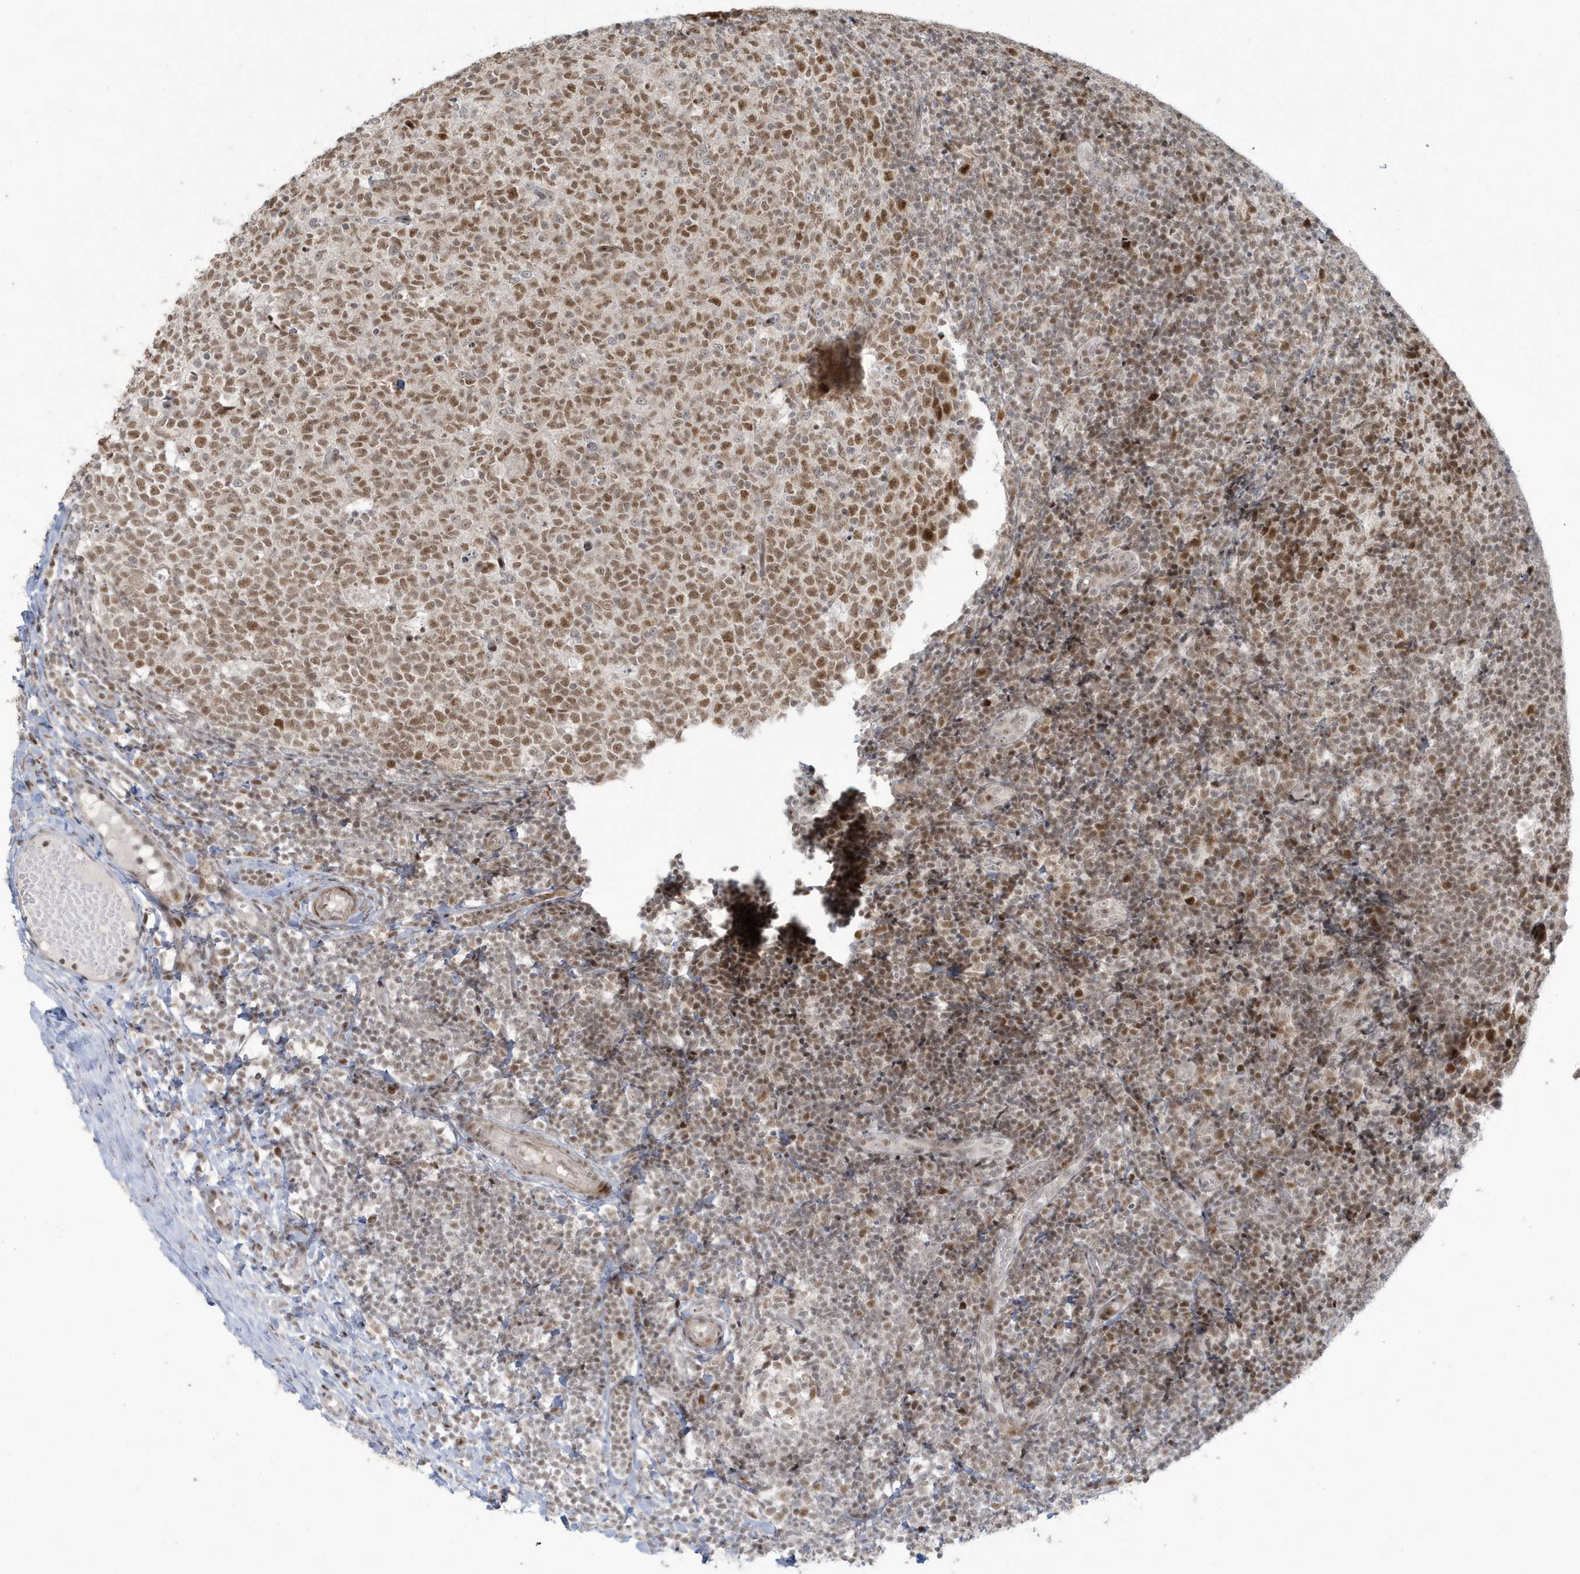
{"staining": {"intensity": "moderate", "quantity": ">75%", "location": "nuclear"}, "tissue": "tonsil", "cell_type": "Germinal center cells", "image_type": "normal", "snomed": [{"axis": "morphology", "description": "Normal tissue, NOS"}, {"axis": "topography", "description": "Tonsil"}], "caption": "Immunohistochemistry micrograph of normal human tonsil stained for a protein (brown), which displays medium levels of moderate nuclear positivity in about >75% of germinal center cells.", "gene": "C1orf52", "patient": {"sex": "female", "age": 19}}